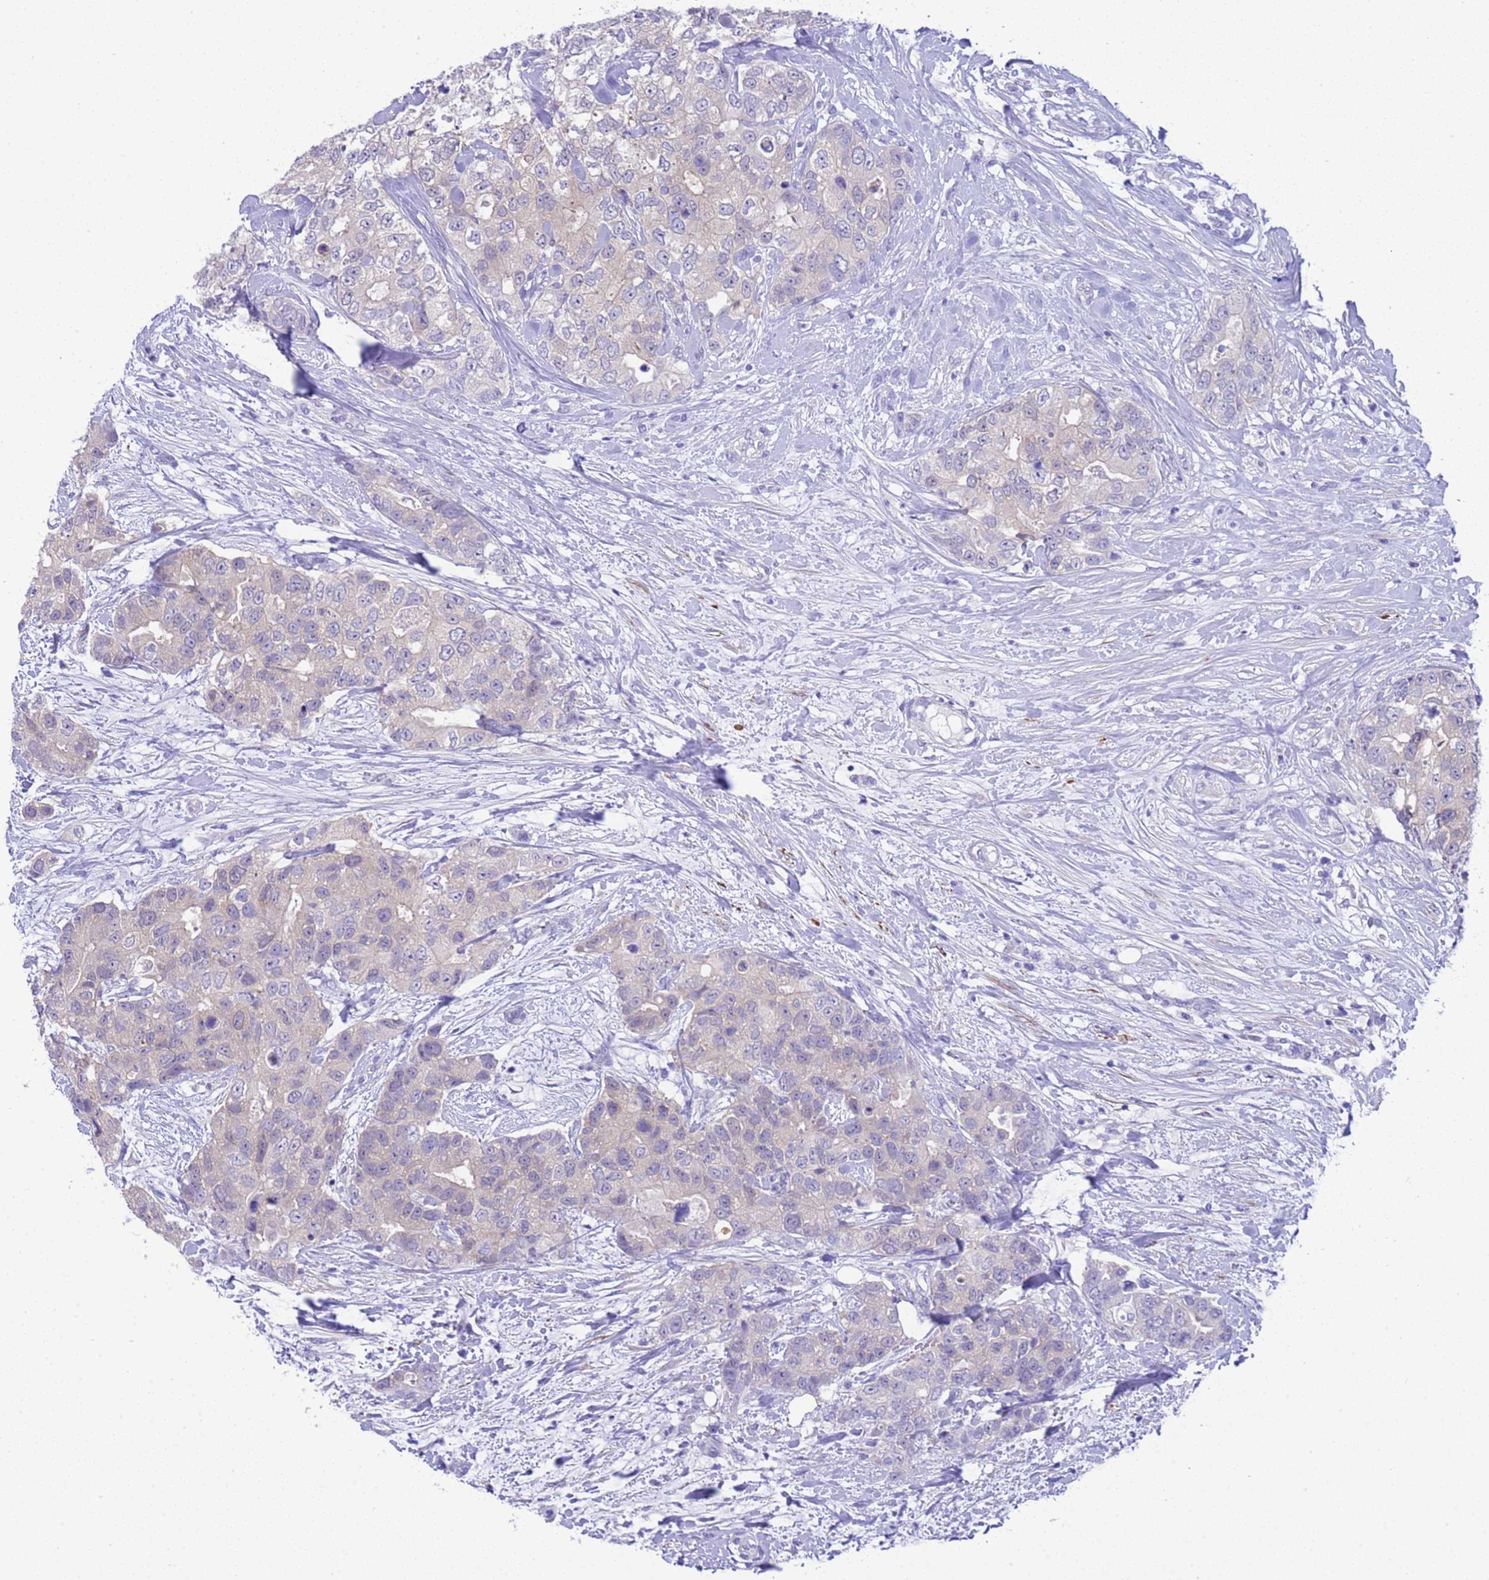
{"staining": {"intensity": "weak", "quantity": "<25%", "location": "cytoplasmic/membranous"}, "tissue": "breast cancer", "cell_type": "Tumor cells", "image_type": "cancer", "snomed": [{"axis": "morphology", "description": "Duct carcinoma"}, {"axis": "topography", "description": "Breast"}], "caption": "IHC image of neoplastic tissue: breast cancer (intraductal carcinoma) stained with DAB reveals no significant protein expression in tumor cells.", "gene": "USP38", "patient": {"sex": "female", "age": 62}}